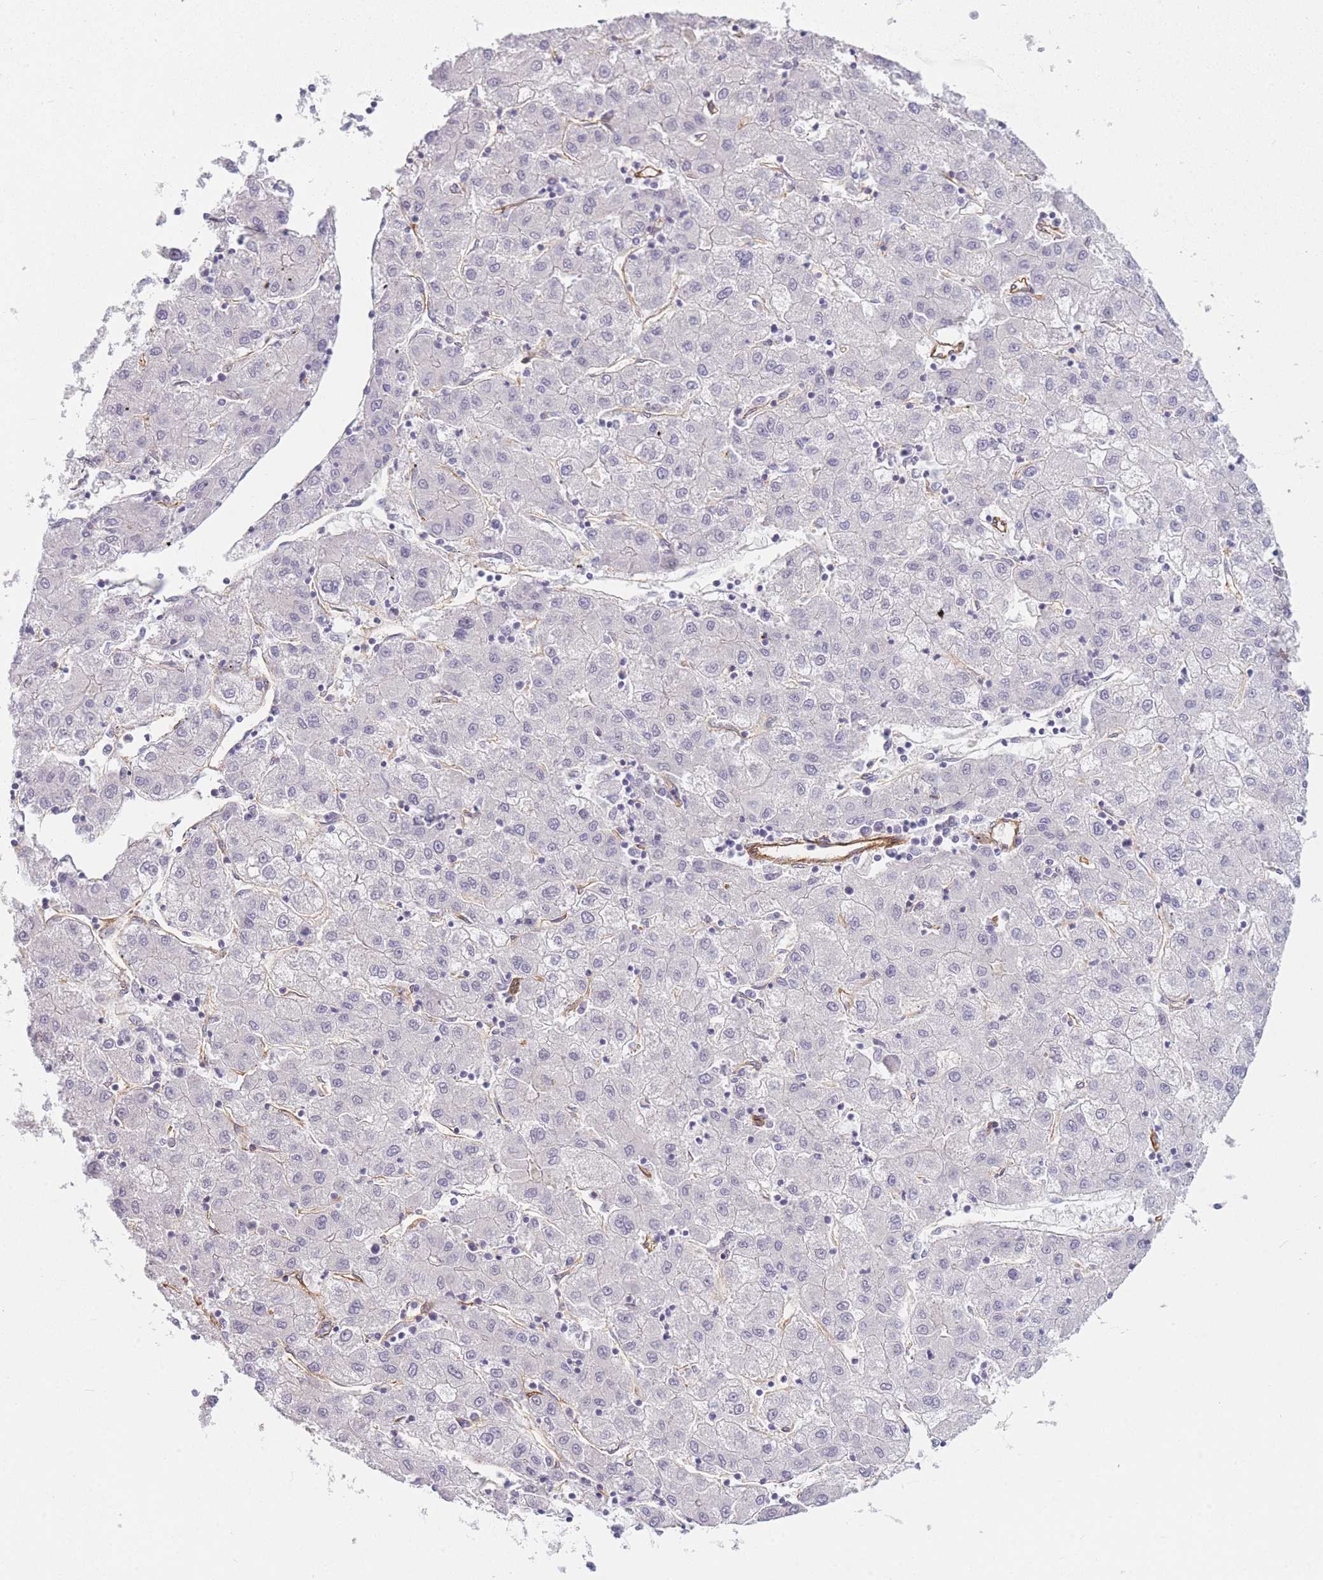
{"staining": {"intensity": "negative", "quantity": "none", "location": "none"}, "tissue": "liver cancer", "cell_type": "Tumor cells", "image_type": "cancer", "snomed": [{"axis": "morphology", "description": "Carcinoma, Hepatocellular, NOS"}, {"axis": "topography", "description": "Liver"}], "caption": "A histopathology image of human hepatocellular carcinoma (liver) is negative for staining in tumor cells.", "gene": "SLC7A6", "patient": {"sex": "male", "age": 72}}